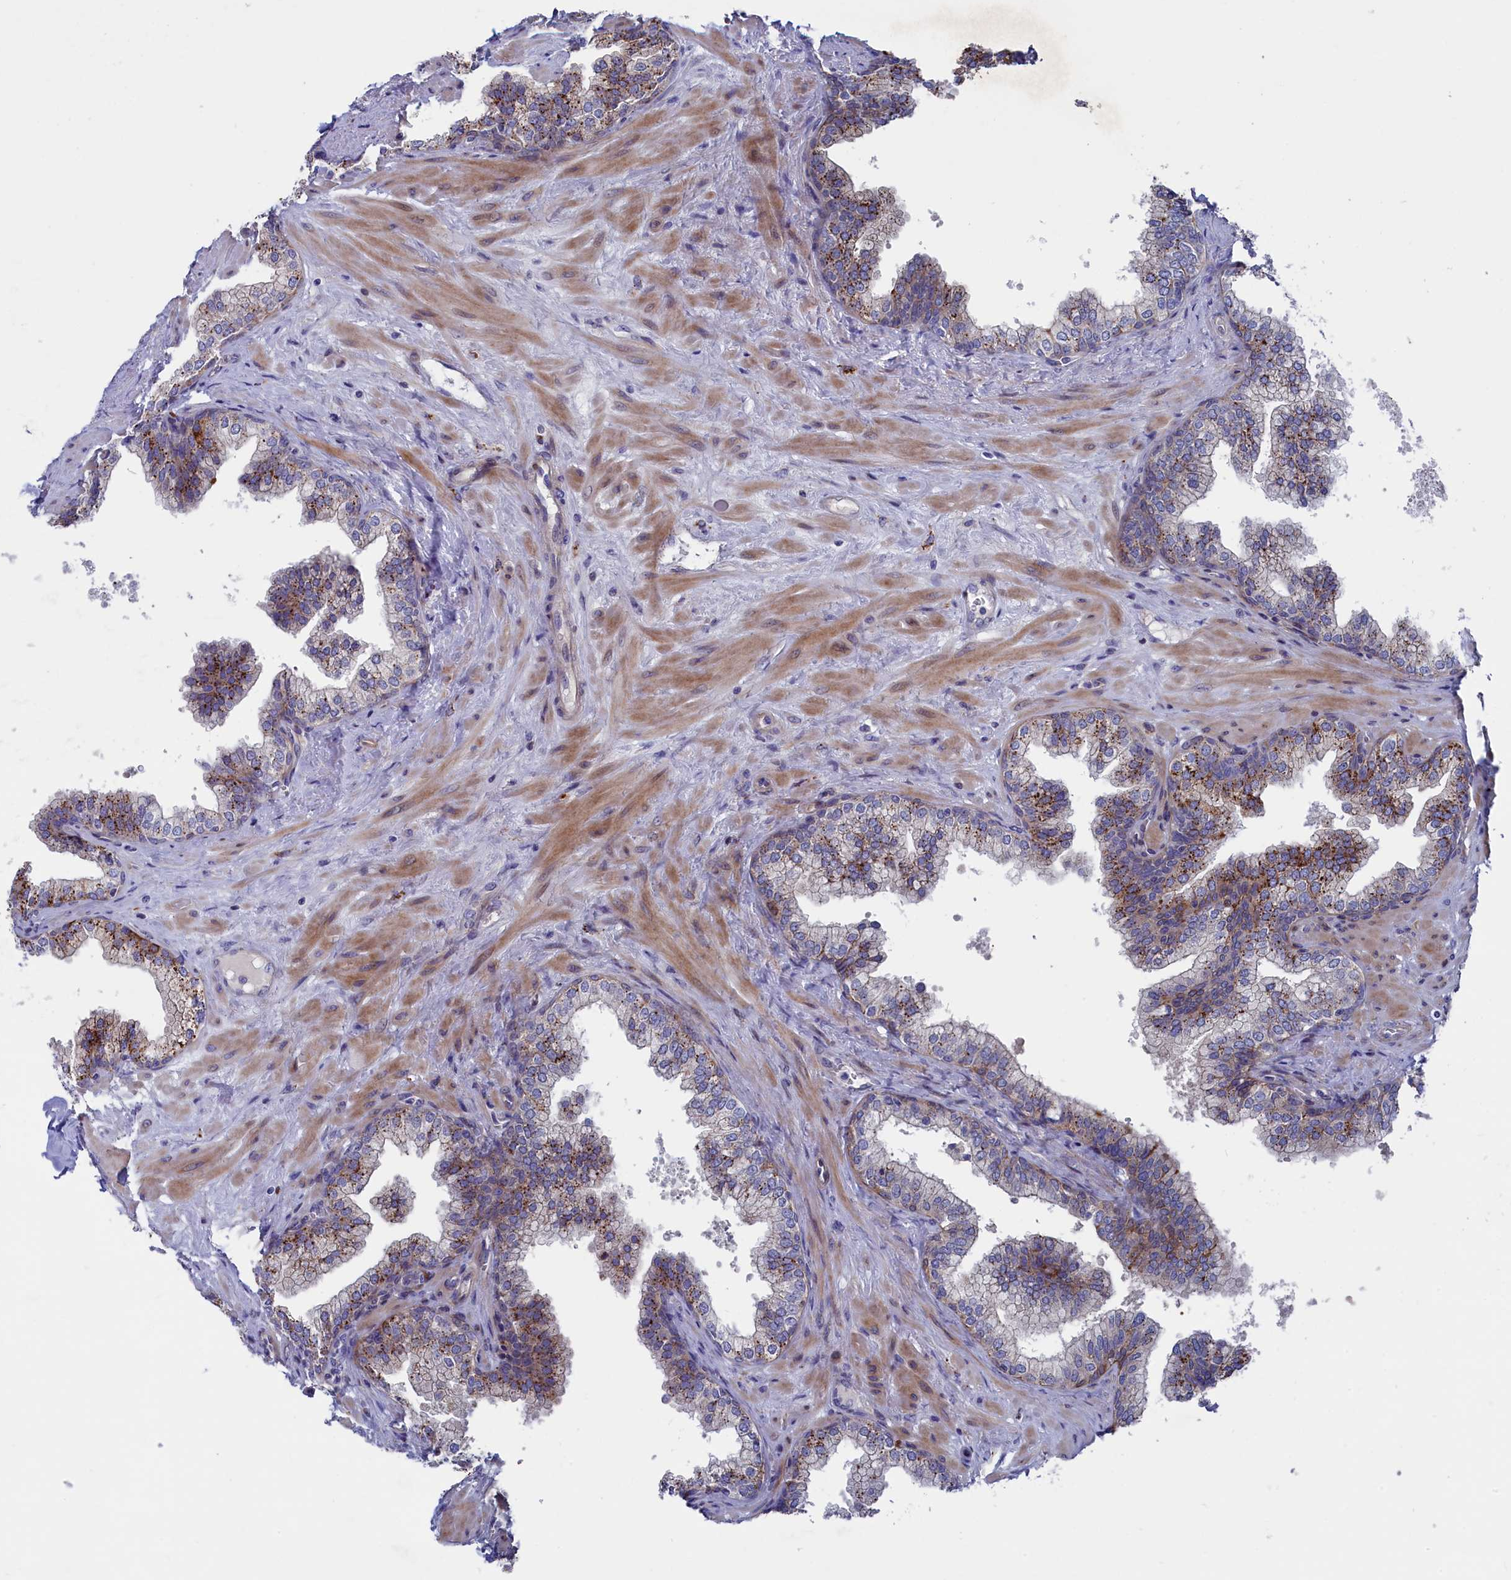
{"staining": {"intensity": "moderate", "quantity": "25%-75%", "location": "cytoplasmic/membranous"}, "tissue": "prostate", "cell_type": "Glandular cells", "image_type": "normal", "snomed": [{"axis": "morphology", "description": "Normal tissue, NOS"}, {"axis": "topography", "description": "Prostate"}], "caption": "Immunohistochemistry (IHC) photomicrograph of normal prostate: human prostate stained using immunohistochemistry displays medium levels of moderate protein expression localized specifically in the cytoplasmic/membranous of glandular cells, appearing as a cytoplasmic/membranous brown color.", "gene": "NUDT7", "patient": {"sex": "male", "age": 60}}